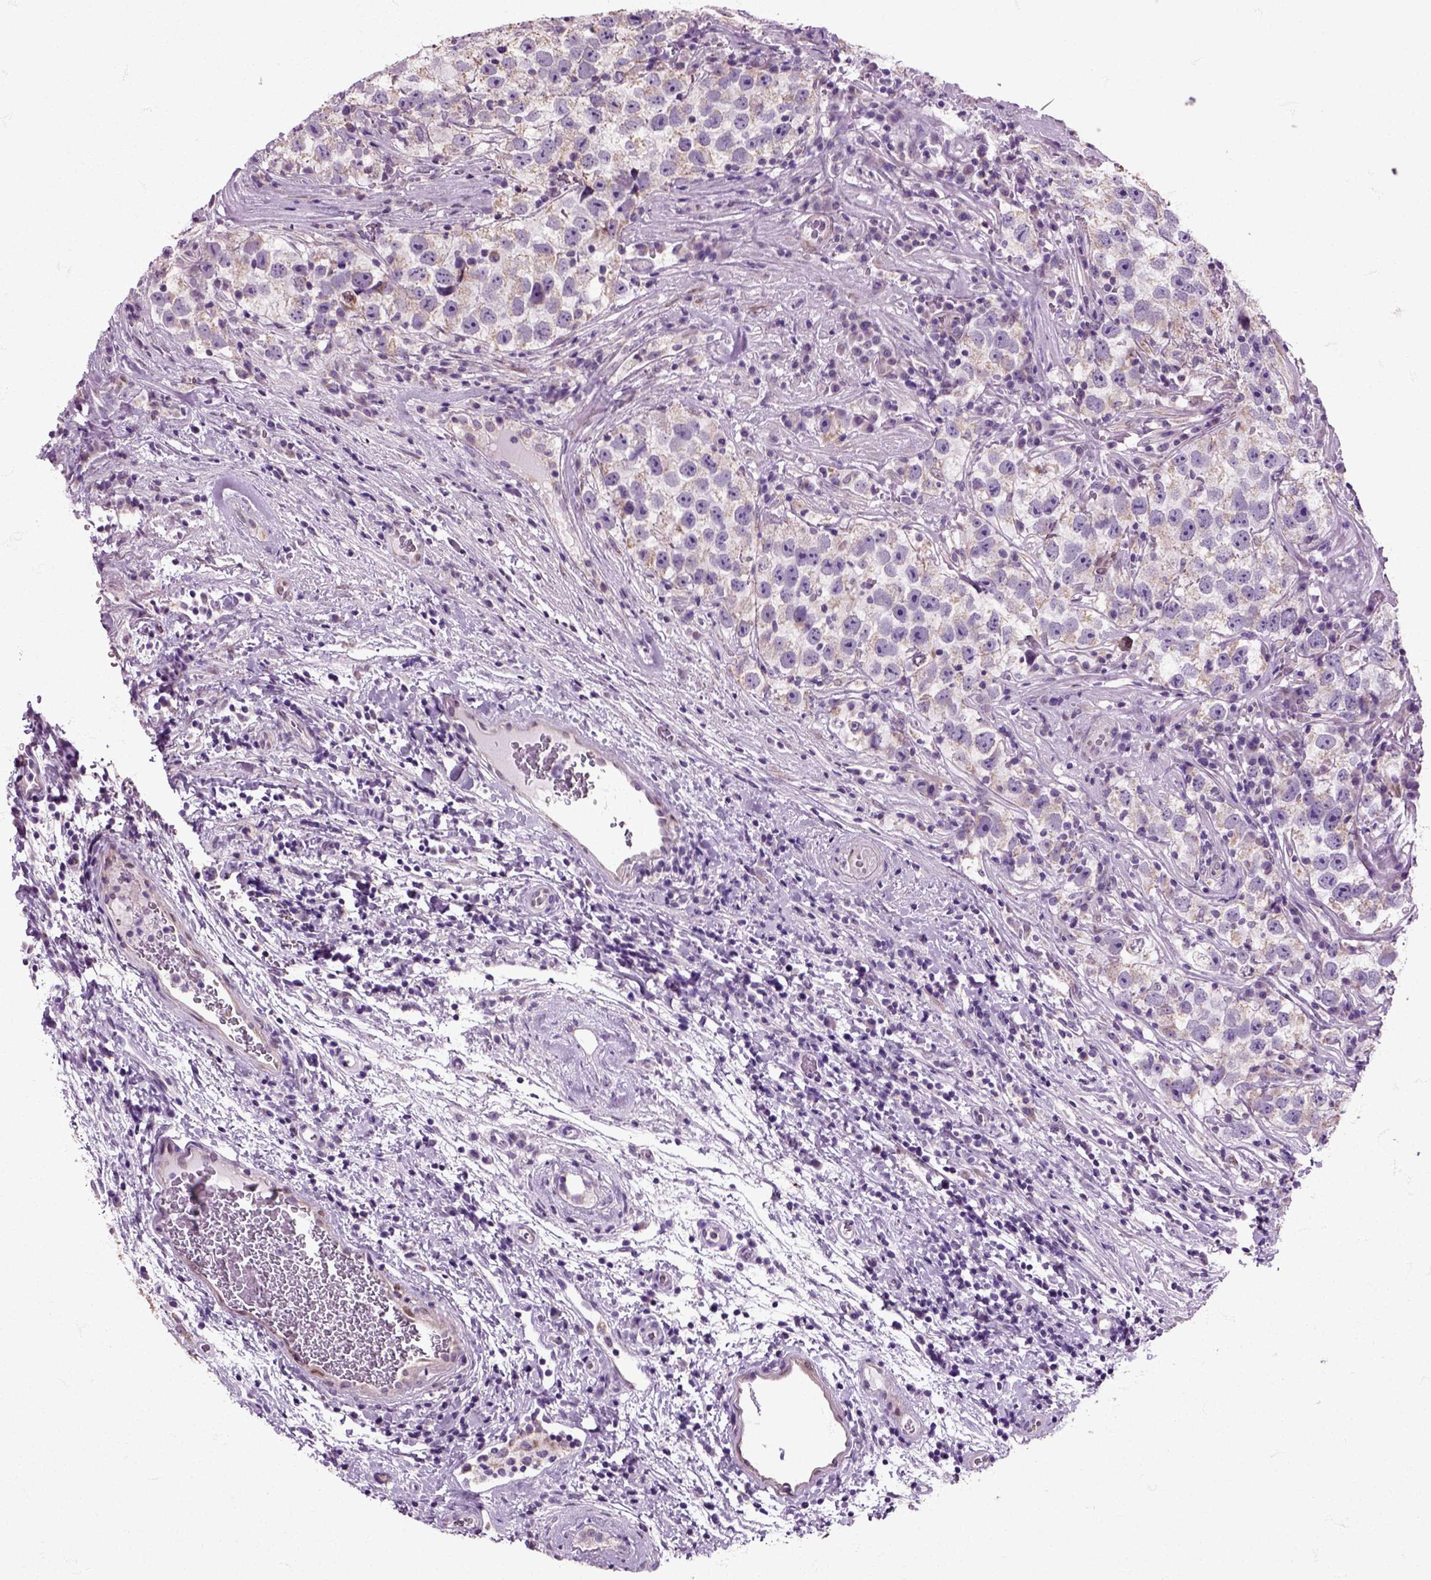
{"staining": {"intensity": "weak", "quantity": "25%-75%", "location": "cytoplasmic/membranous"}, "tissue": "testis cancer", "cell_type": "Tumor cells", "image_type": "cancer", "snomed": [{"axis": "morphology", "description": "Normal tissue, NOS"}, {"axis": "morphology", "description": "Seminoma, NOS"}, {"axis": "topography", "description": "Testis"}], "caption": "The micrograph reveals staining of seminoma (testis), revealing weak cytoplasmic/membranous protein positivity (brown color) within tumor cells.", "gene": "HSPA2", "patient": {"sex": "male", "age": 31}}